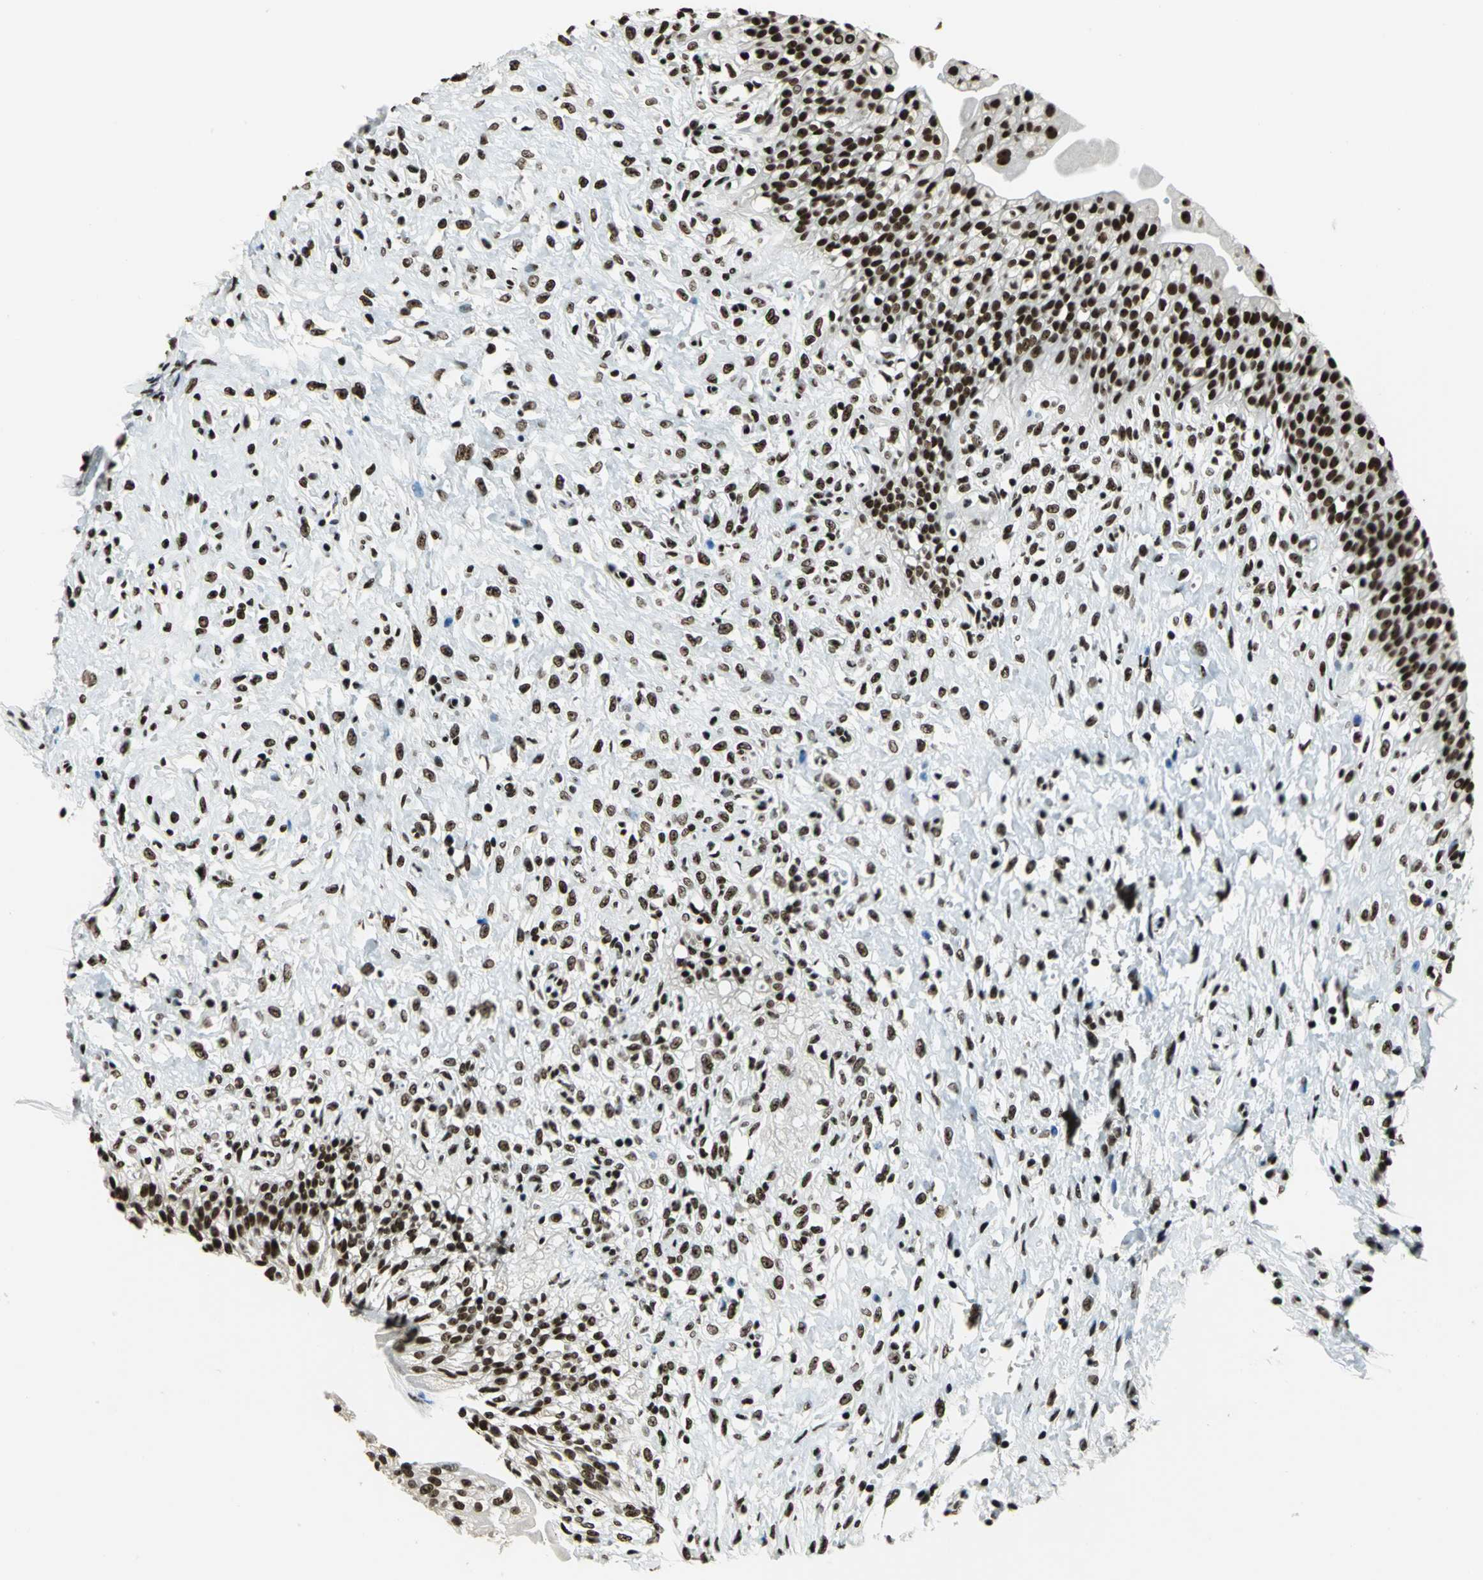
{"staining": {"intensity": "strong", "quantity": ">75%", "location": "nuclear"}, "tissue": "urinary bladder", "cell_type": "Urothelial cells", "image_type": "normal", "snomed": [{"axis": "morphology", "description": "Normal tissue, NOS"}, {"axis": "topography", "description": "Urinary bladder"}], "caption": "DAB immunohistochemical staining of unremarkable human urinary bladder demonstrates strong nuclear protein staining in approximately >75% of urothelial cells.", "gene": "UBTF", "patient": {"sex": "female", "age": 80}}